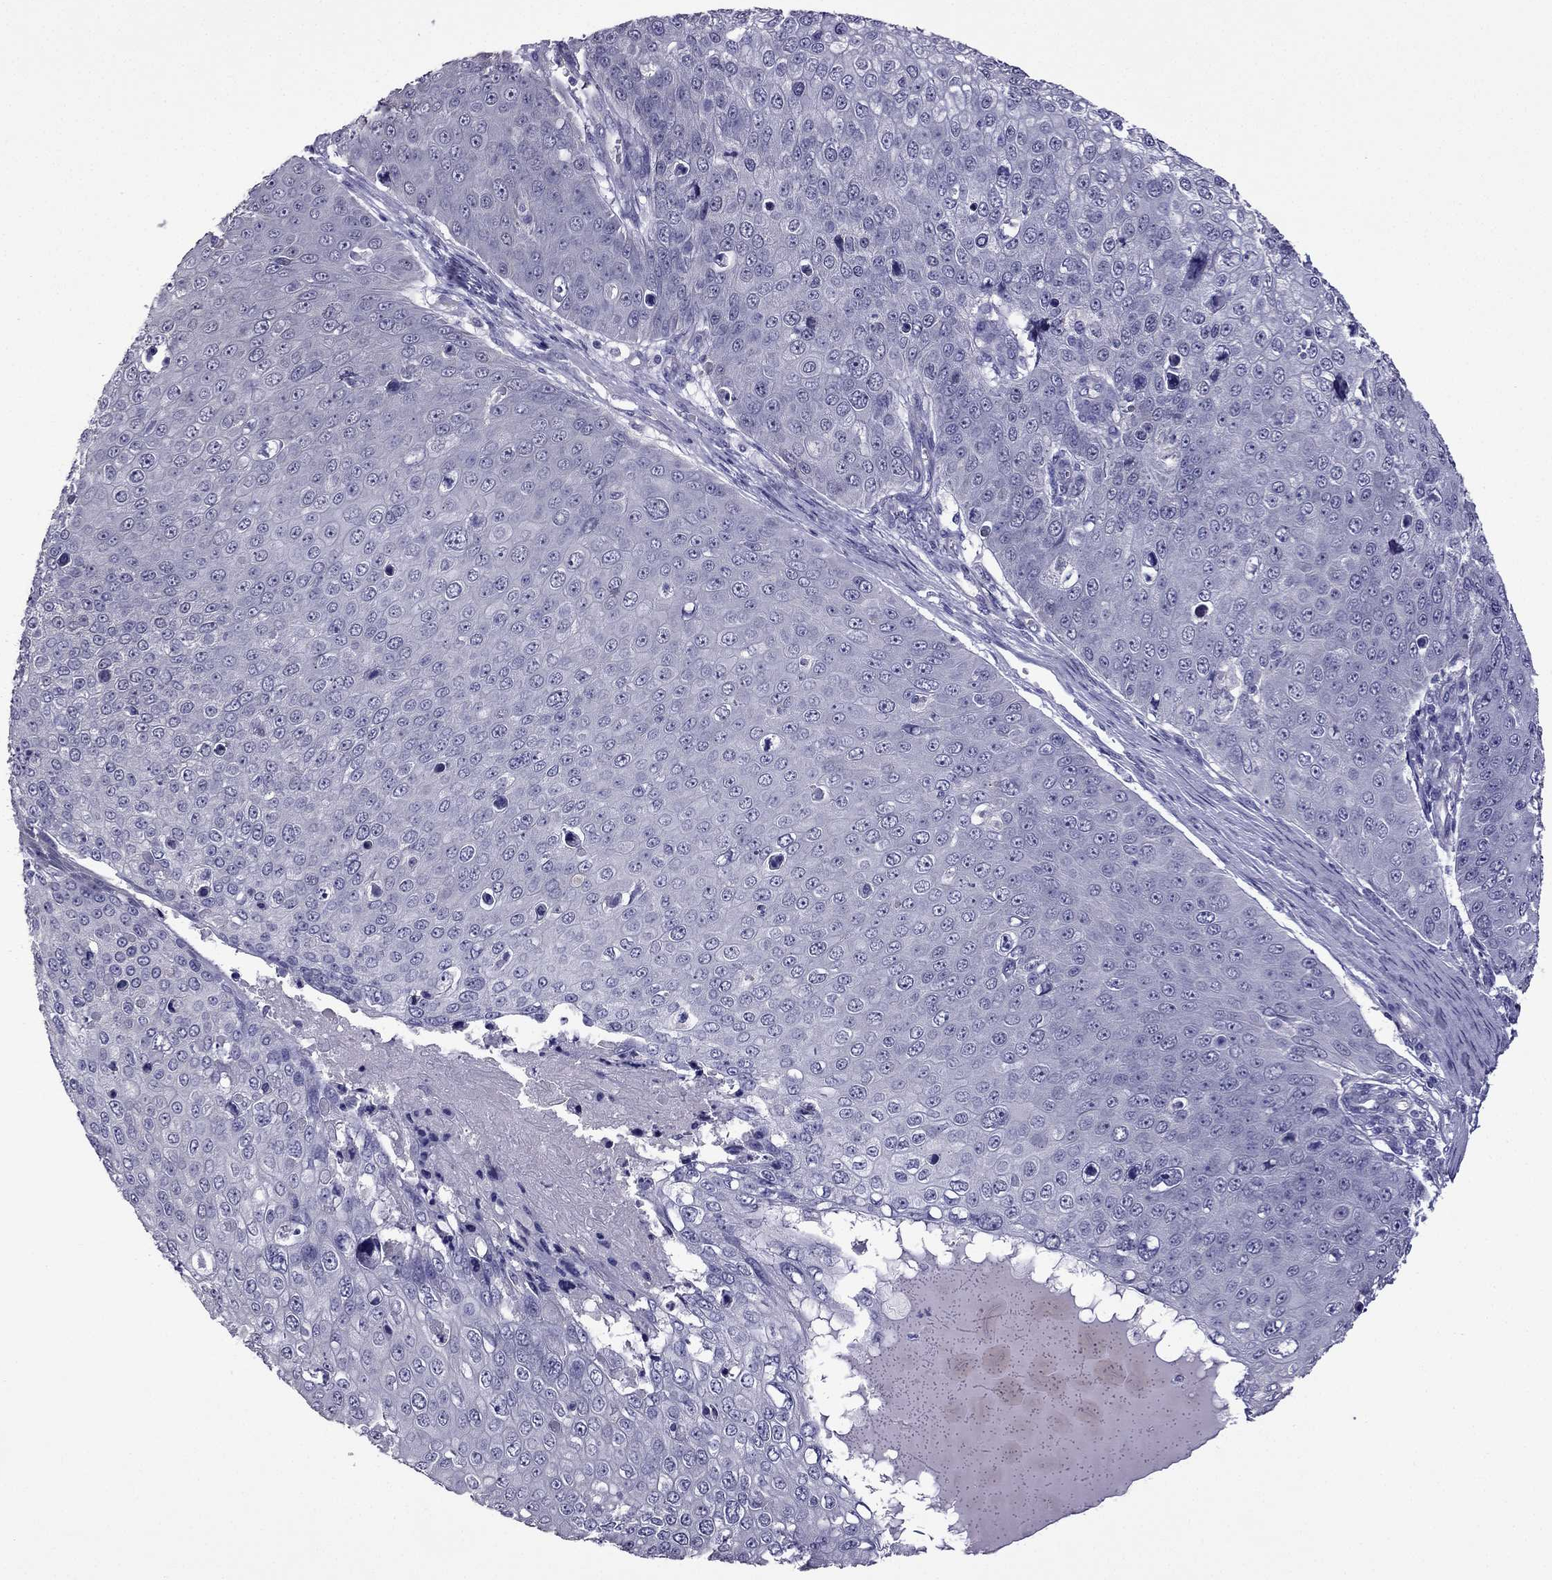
{"staining": {"intensity": "negative", "quantity": "none", "location": "none"}, "tissue": "skin cancer", "cell_type": "Tumor cells", "image_type": "cancer", "snomed": [{"axis": "morphology", "description": "Squamous cell carcinoma, NOS"}, {"axis": "topography", "description": "Skin"}], "caption": "High power microscopy image of an immunohistochemistry image of squamous cell carcinoma (skin), revealing no significant staining in tumor cells.", "gene": "GJA8", "patient": {"sex": "male", "age": 71}}